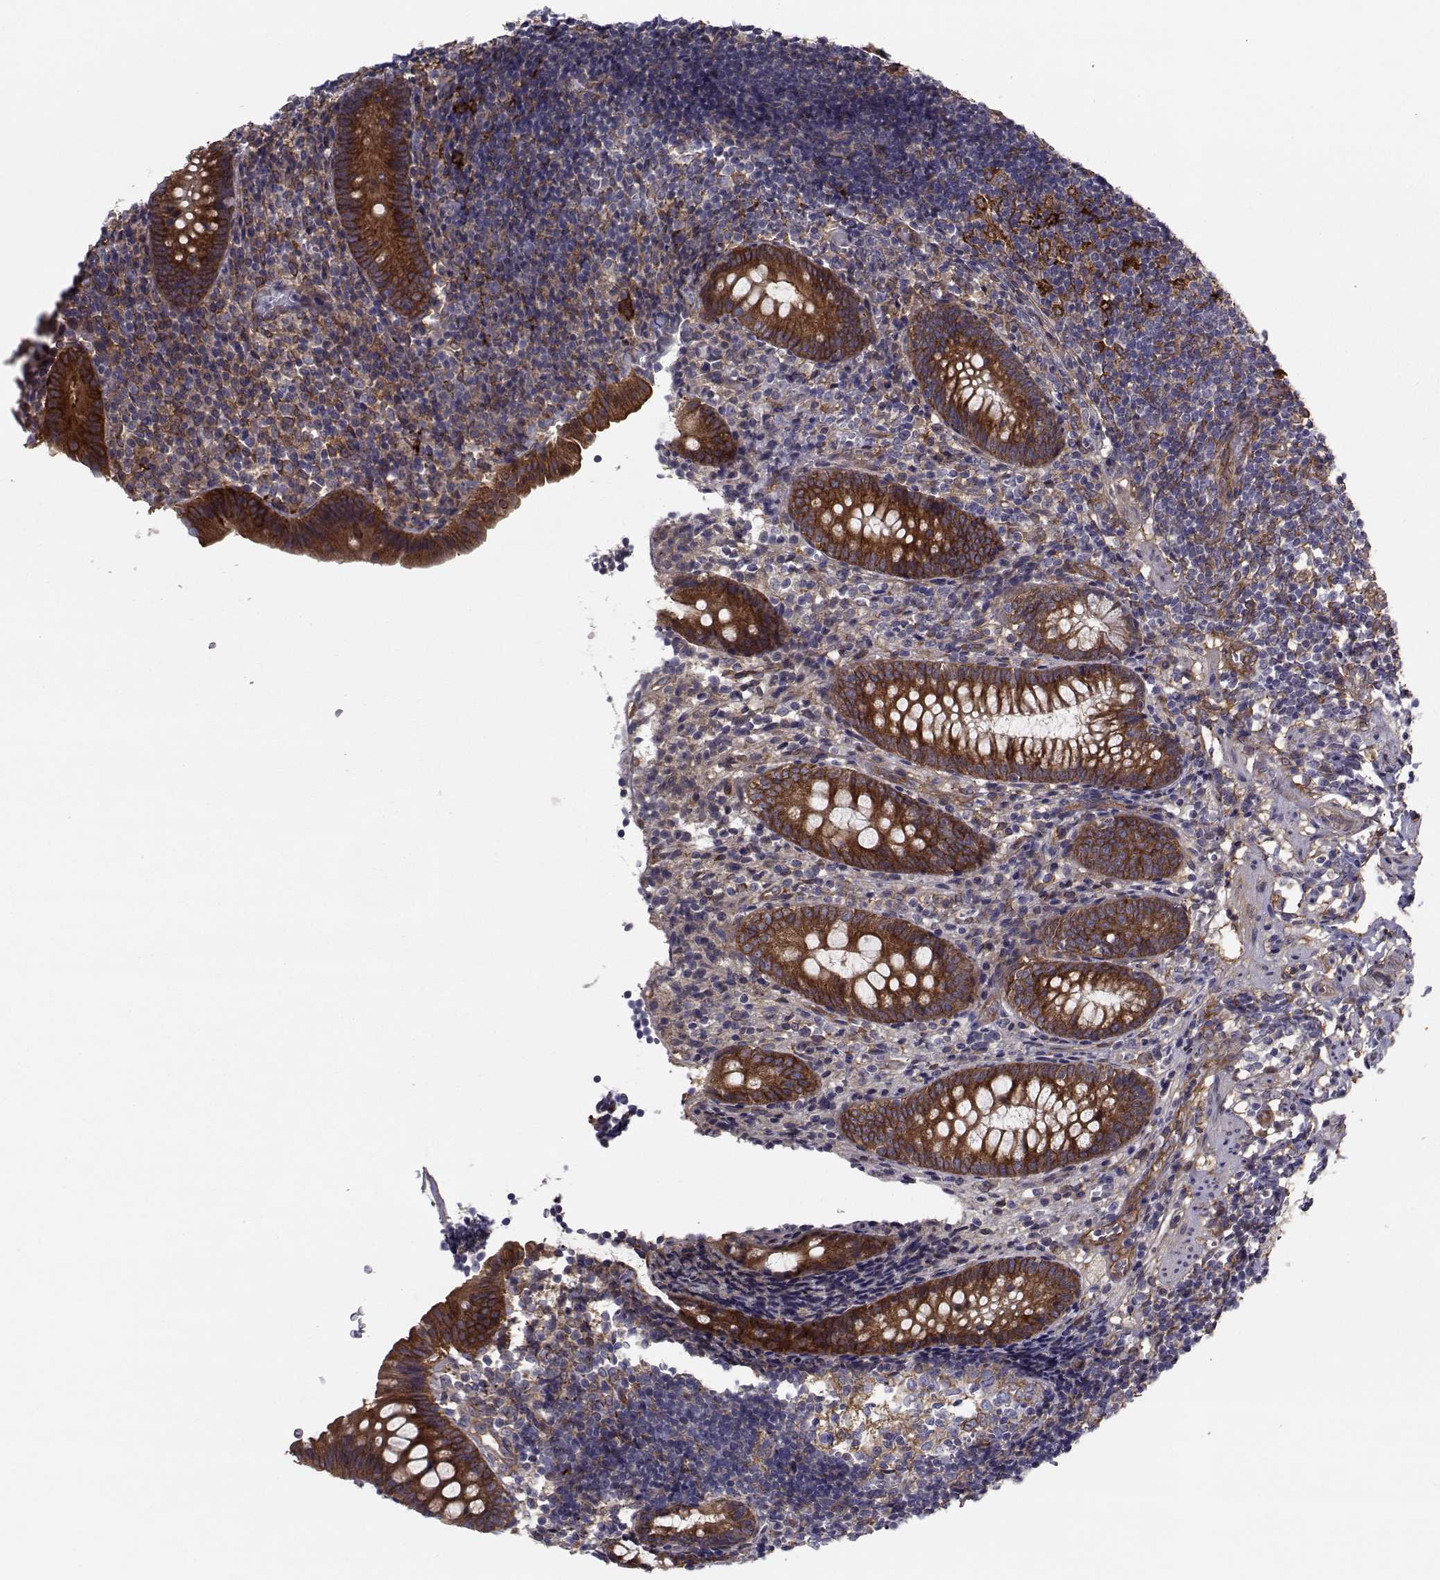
{"staining": {"intensity": "strong", "quantity": ">75%", "location": "cytoplasmic/membranous"}, "tissue": "appendix", "cell_type": "Glandular cells", "image_type": "normal", "snomed": [{"axis": "morphology", "description": "Normal tissue, NOS"}, {"axis": "topography", "description": "Appendix"}], "caption": "A high-resolution micrograph shows IHC staining of normal appendix, which exhibits strong cytoplasmic/membranous expression in about >75% of glandular cells.", "gene": "TRIP10", "patient": {"sex": "female", "age": 40}}